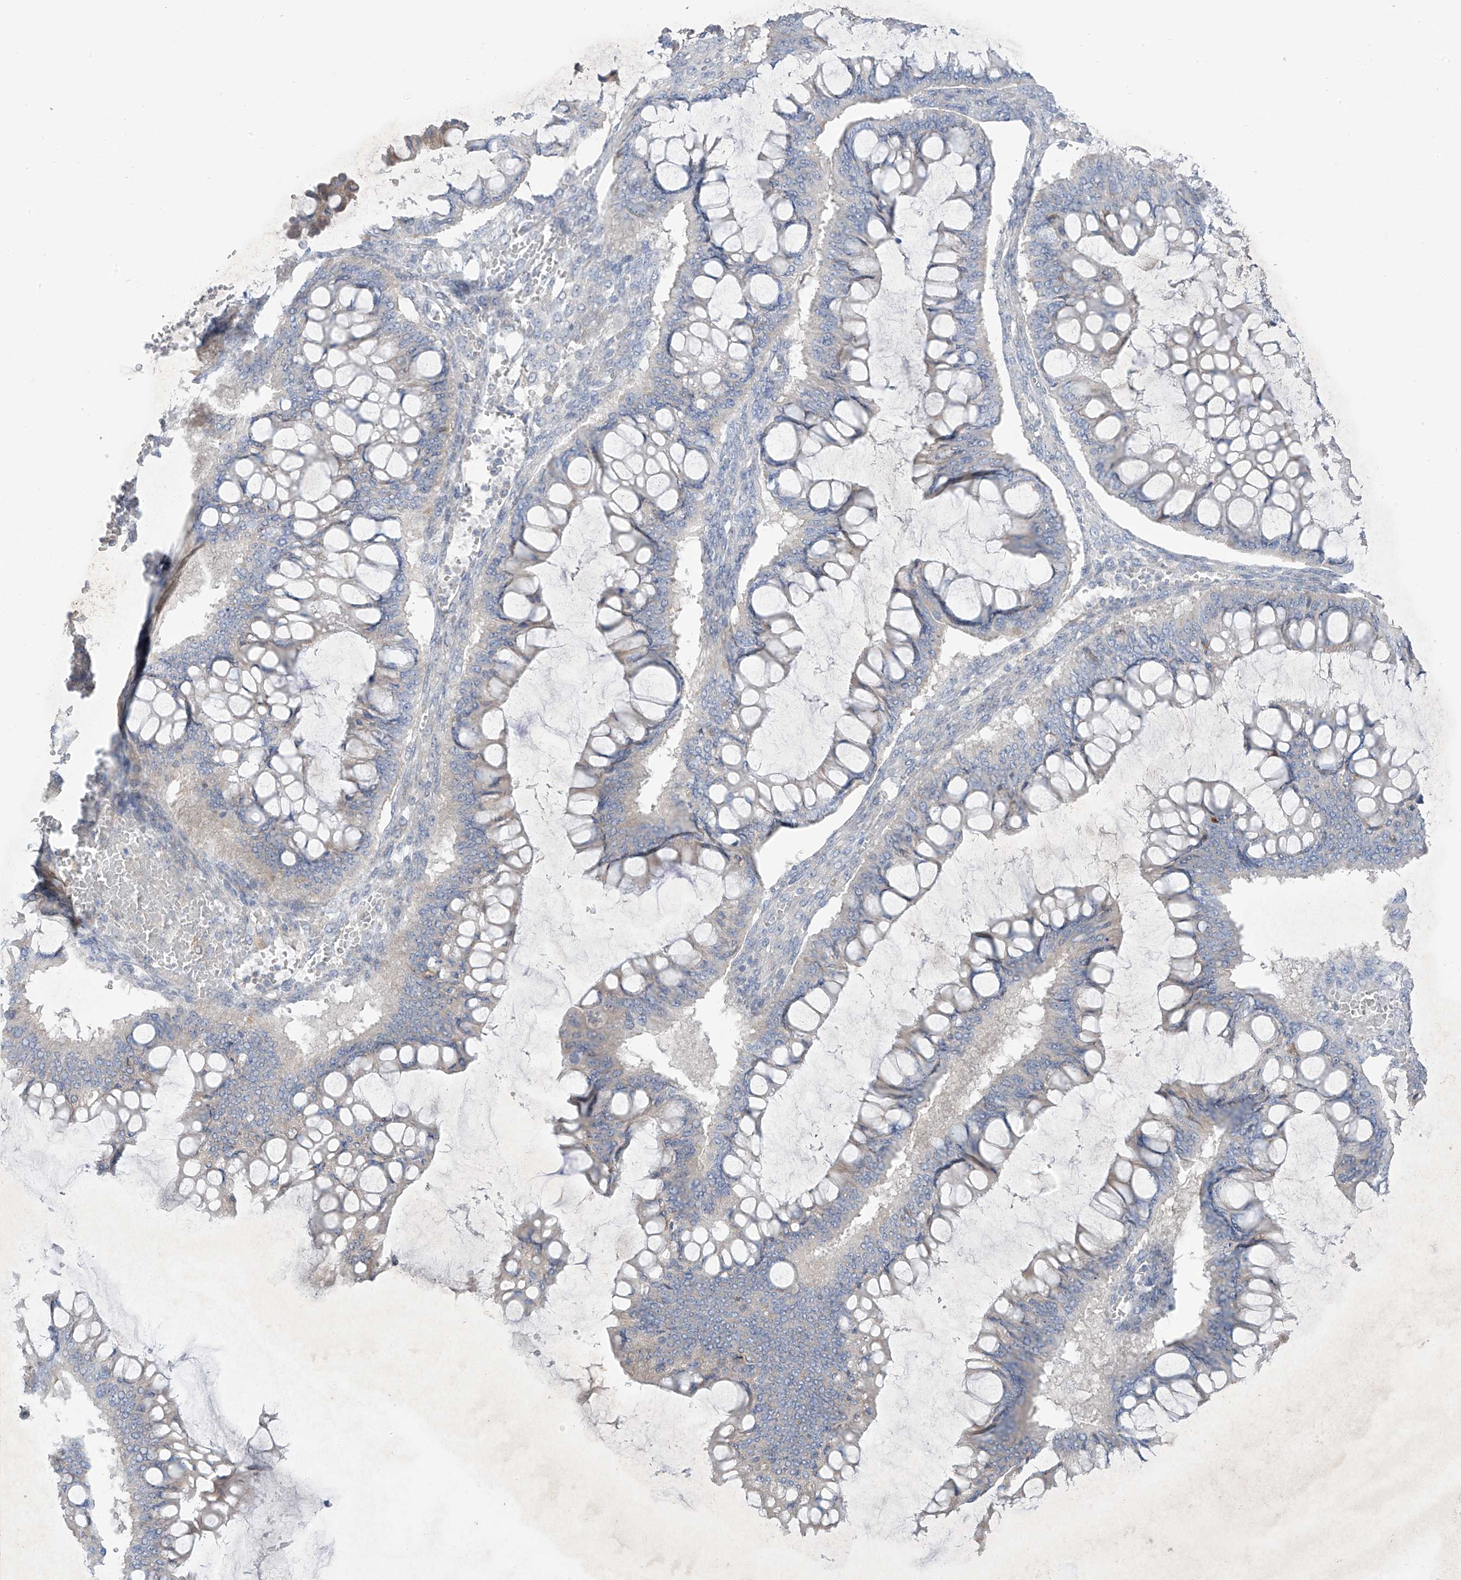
{"staining": {"intensity": "negative", "quantity": "none", "location": "none"}, "tissue": "ovarian cancer", "cell_type": "Tumor cells", "image_type": "cancer", "snomed": [{"axis": "morphology", "description": "Cystadenocarcinoma, mucinous, NOS"}, {"axis": "topography", "description": "Ovary"}], "caption": "A high-resolution histopathology image shows immunohistochemistry (IHC) staining of ovarian cancer (mucinous cystadenocarcinoma), which displays no significant staining in tumor cells.", "gene": "NALCN", "patient": {"sex": "female", "age": 73}}